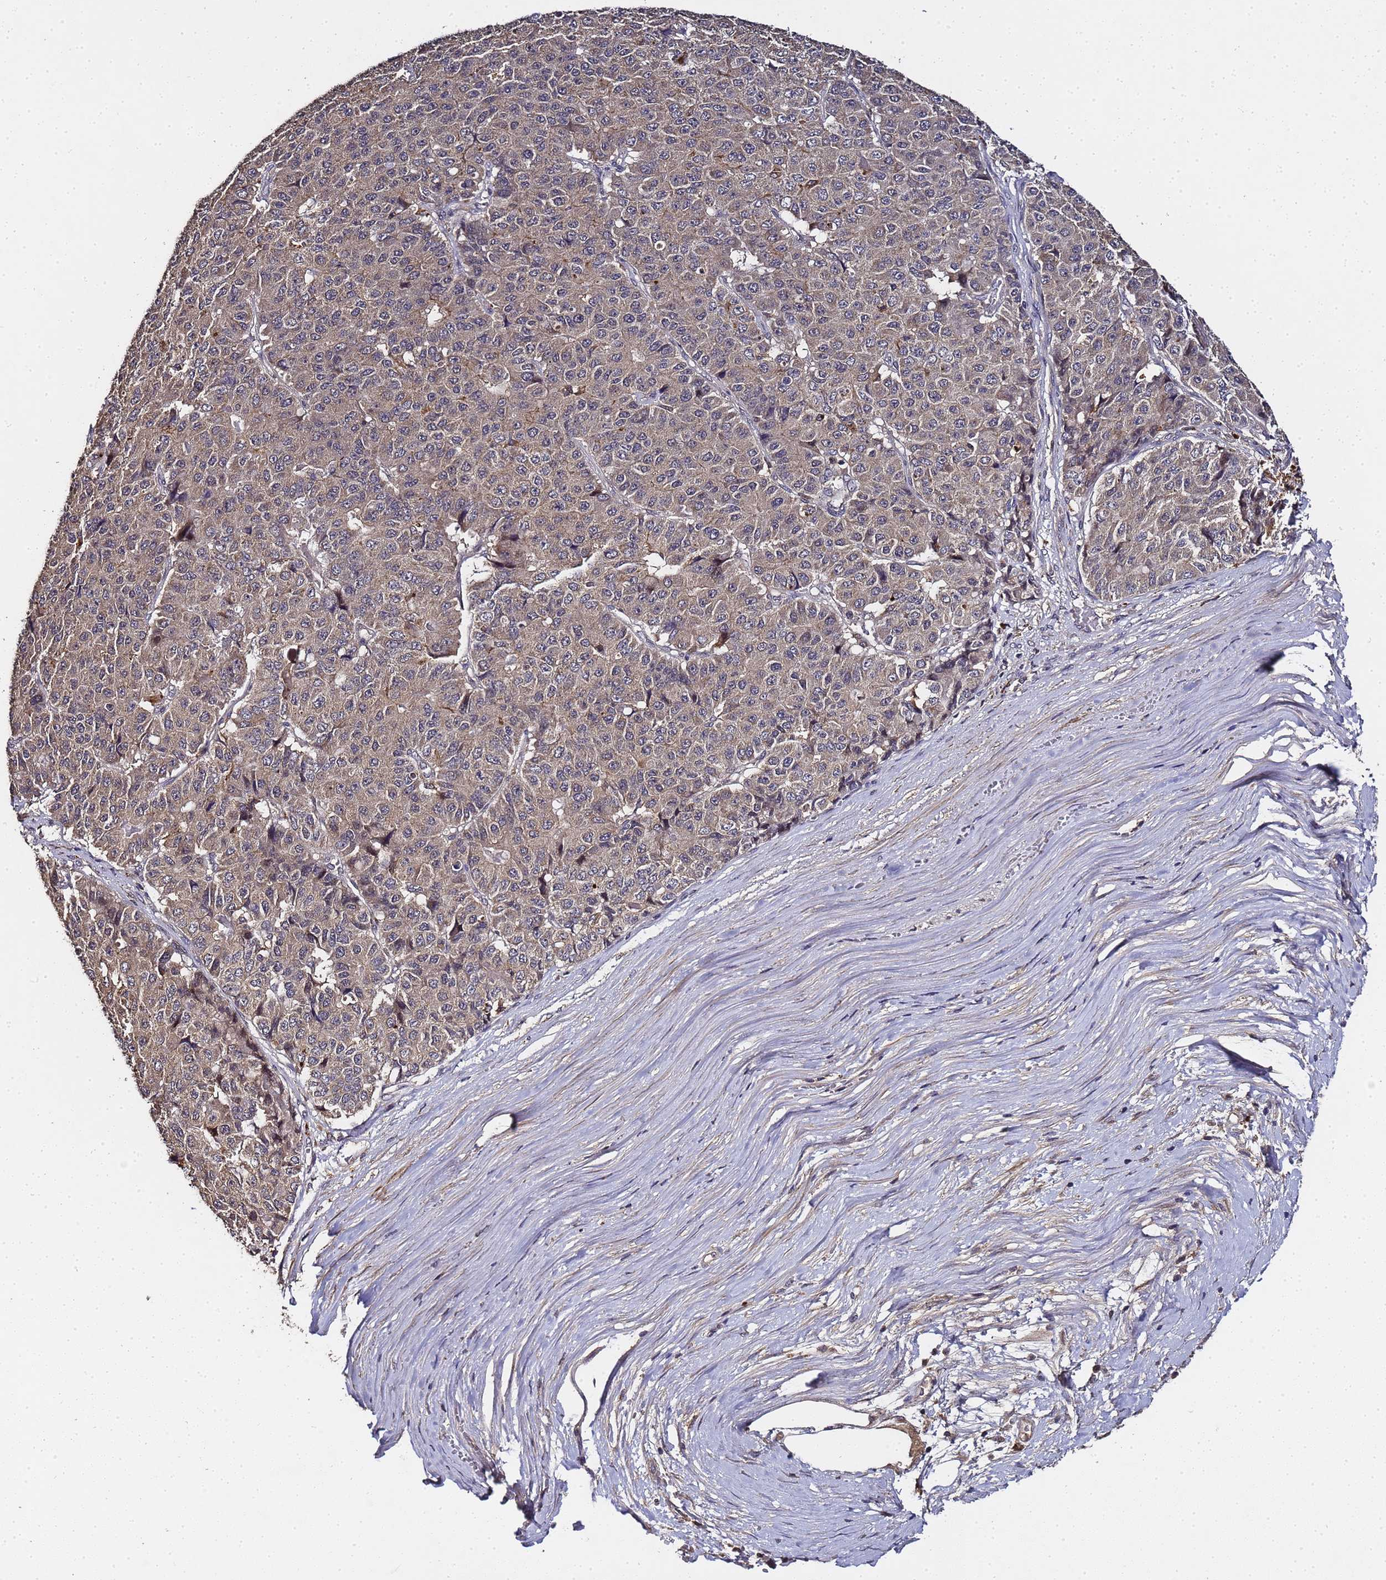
{"staining": {"intensity": "weak", "quantity": "25%-75%", "location": "cytoplasmic/membranous"}, "tissue": "pancreatic cancer", "cell_type": "Tumor cells", "image_type": "cancer", "snomed": [{"axis": "morphology", "description": "Adenocarcinoma, NOS"}, {"axis": "topography", "description": "Pancreas"}], "caption": "Pancreatic cancer (adenocarcinoma) tissue exhibits weak cytoplasmic/membranous staining in about 25%-75% of tumor cells, visualized by immunohistochemistry.", "gene": "LGI4", "patient": {"sex": "male", "age": 50}}